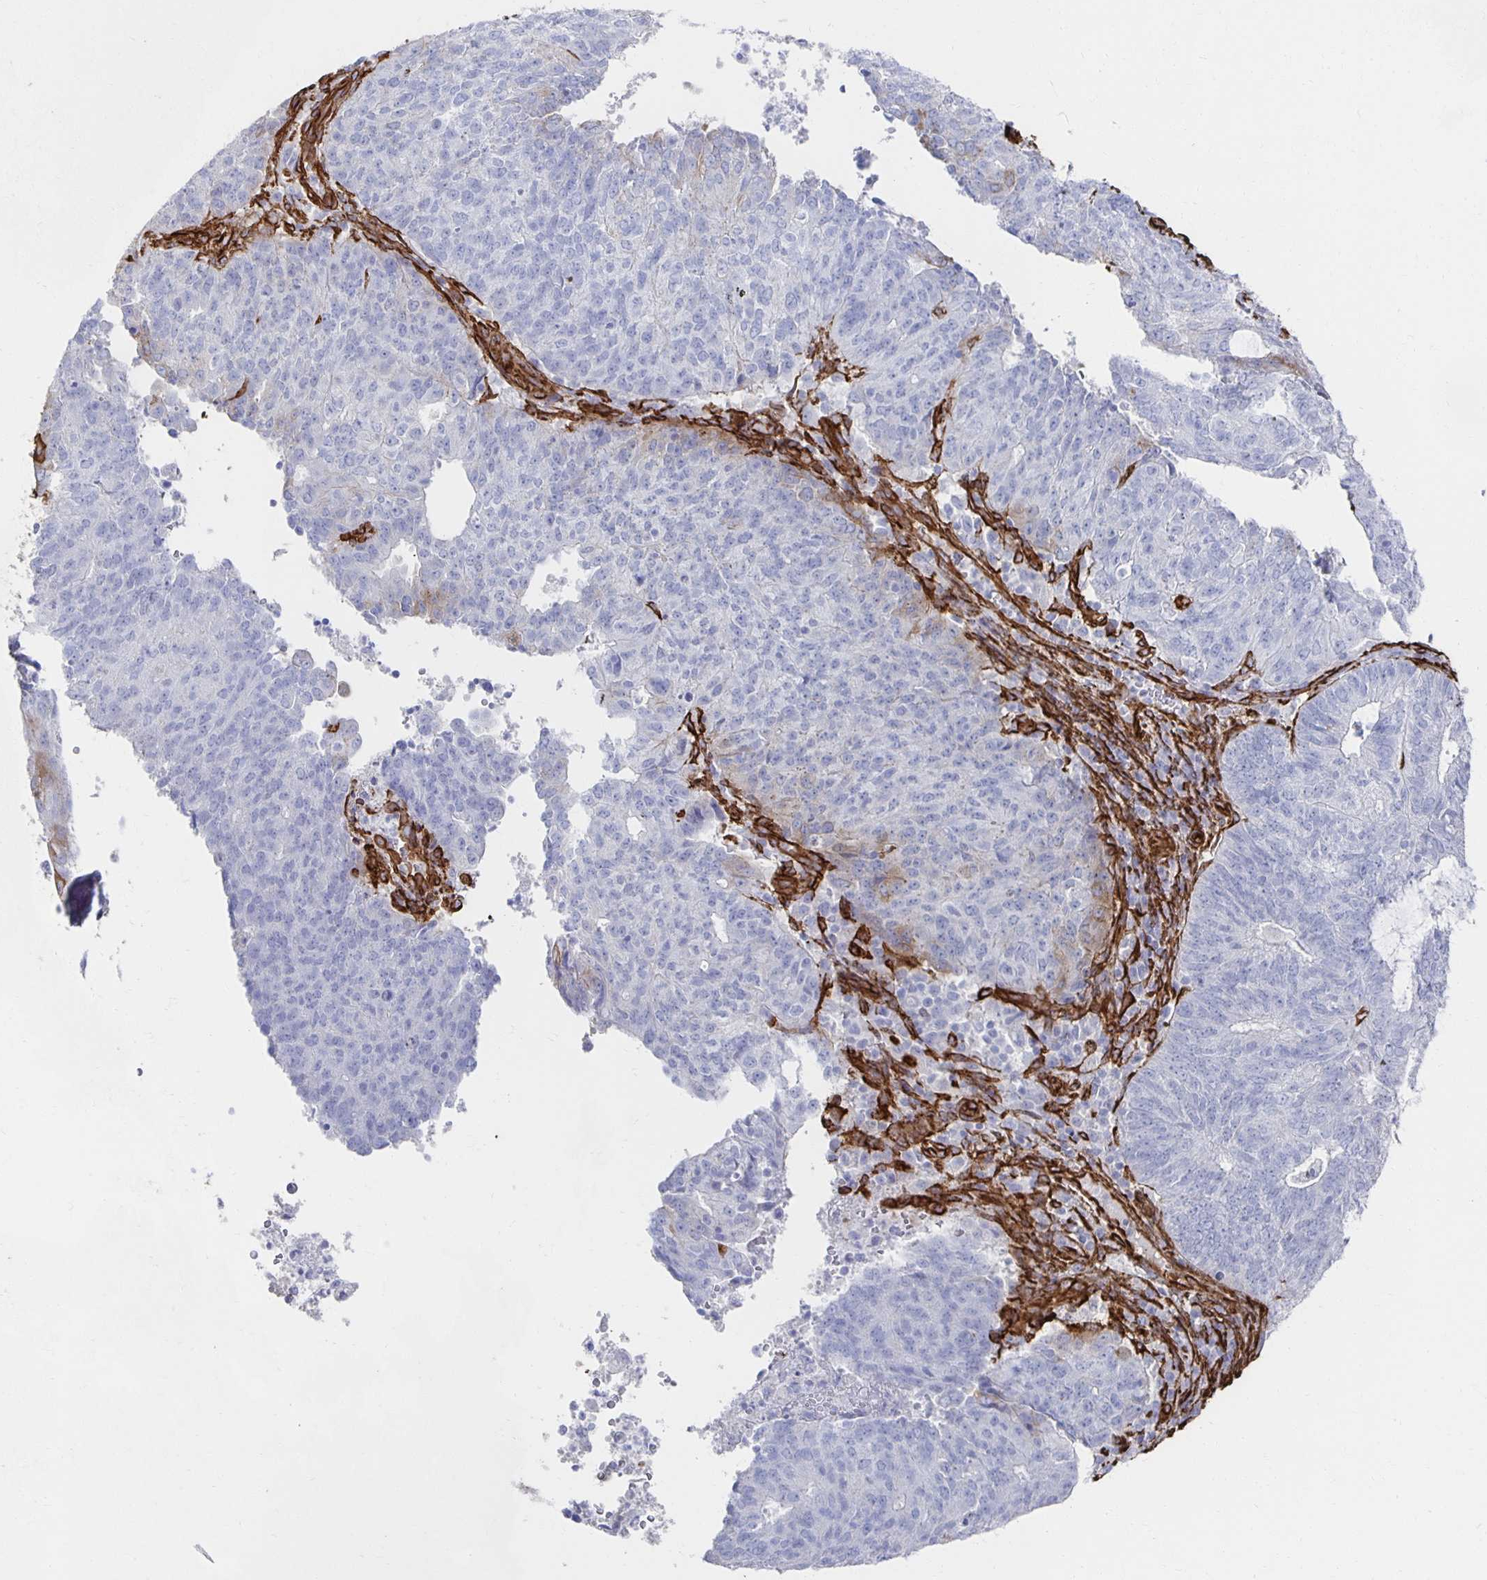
{"staining": {"intensity": "negative", "quantity": "none", "location": "none"}, "tissue": "endometrial cancer", "cell_type": "Tumor cells", "image_type": "cancer", "snomed": [{"axis": "morphology", "description": "Adenocarcinoma, NOS"}, {"axis": "topography", "description": "Endometrium"}], "caption": "Immunohistochemistry image of human adenocarcinoma (endometrial) stained for a protein (brown), which demonstrates no positivity in tumor cells.", "gene": "VIPR2", "patient": {"sex": "female", "age": 82}}